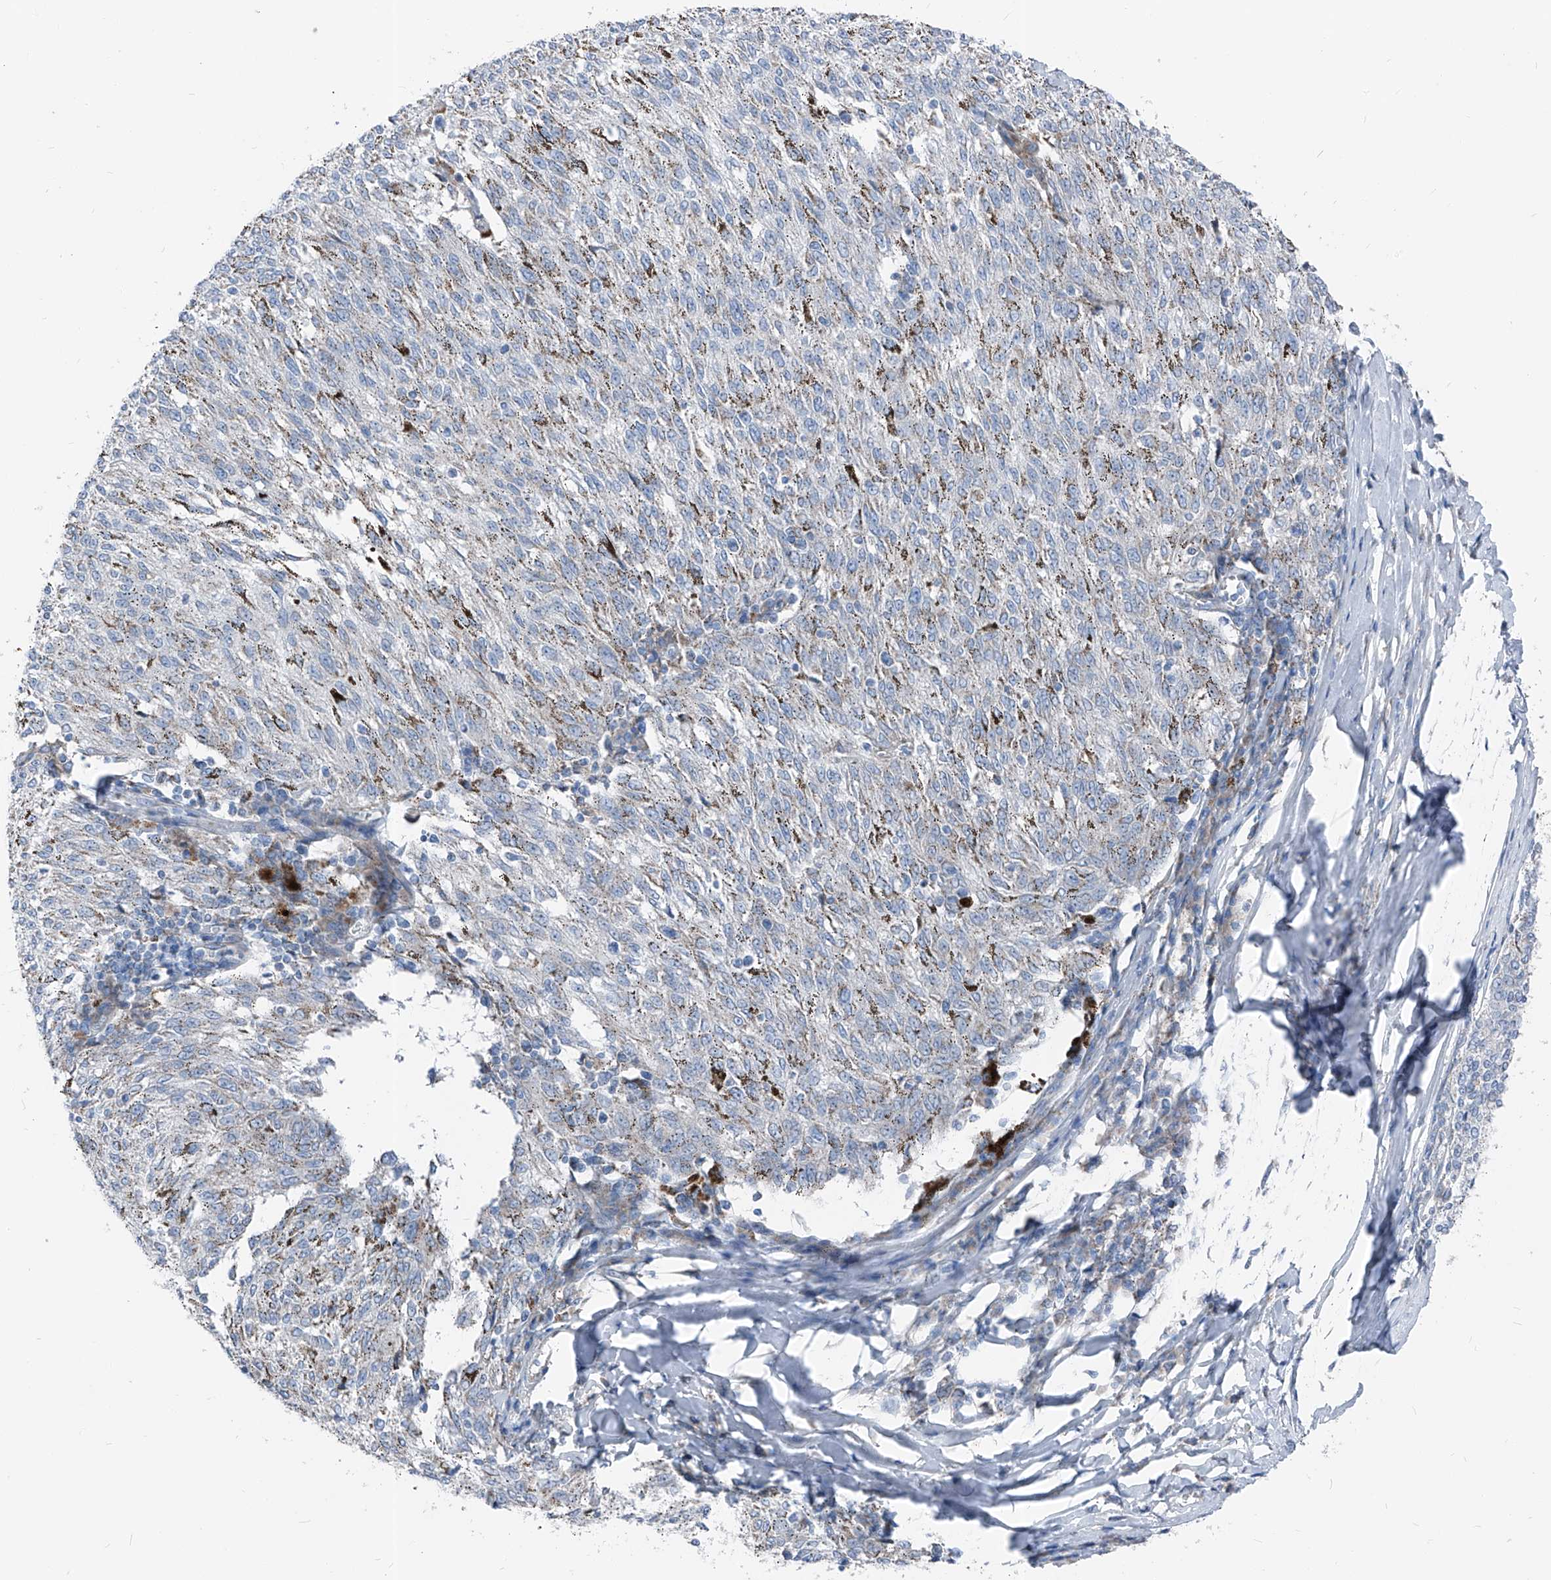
{"staining": {"intensity": "negative", "quantity": "none", "location": "none"}, "tissue": "melanoma", "cell_type": "Tumor cells", "image_type": "cancer", "snomed": [{"axis": "morphology", "description": "Malignant melanoma, NOS"}, {"axis": "topography", "description": "Skin"}], "caption": "An IHC histopathology image of melanoma is shown. There is no staining in tumor cells of melanoma.", "gene": "AGPS", "patient": {"sex": "female", "age": 72}}